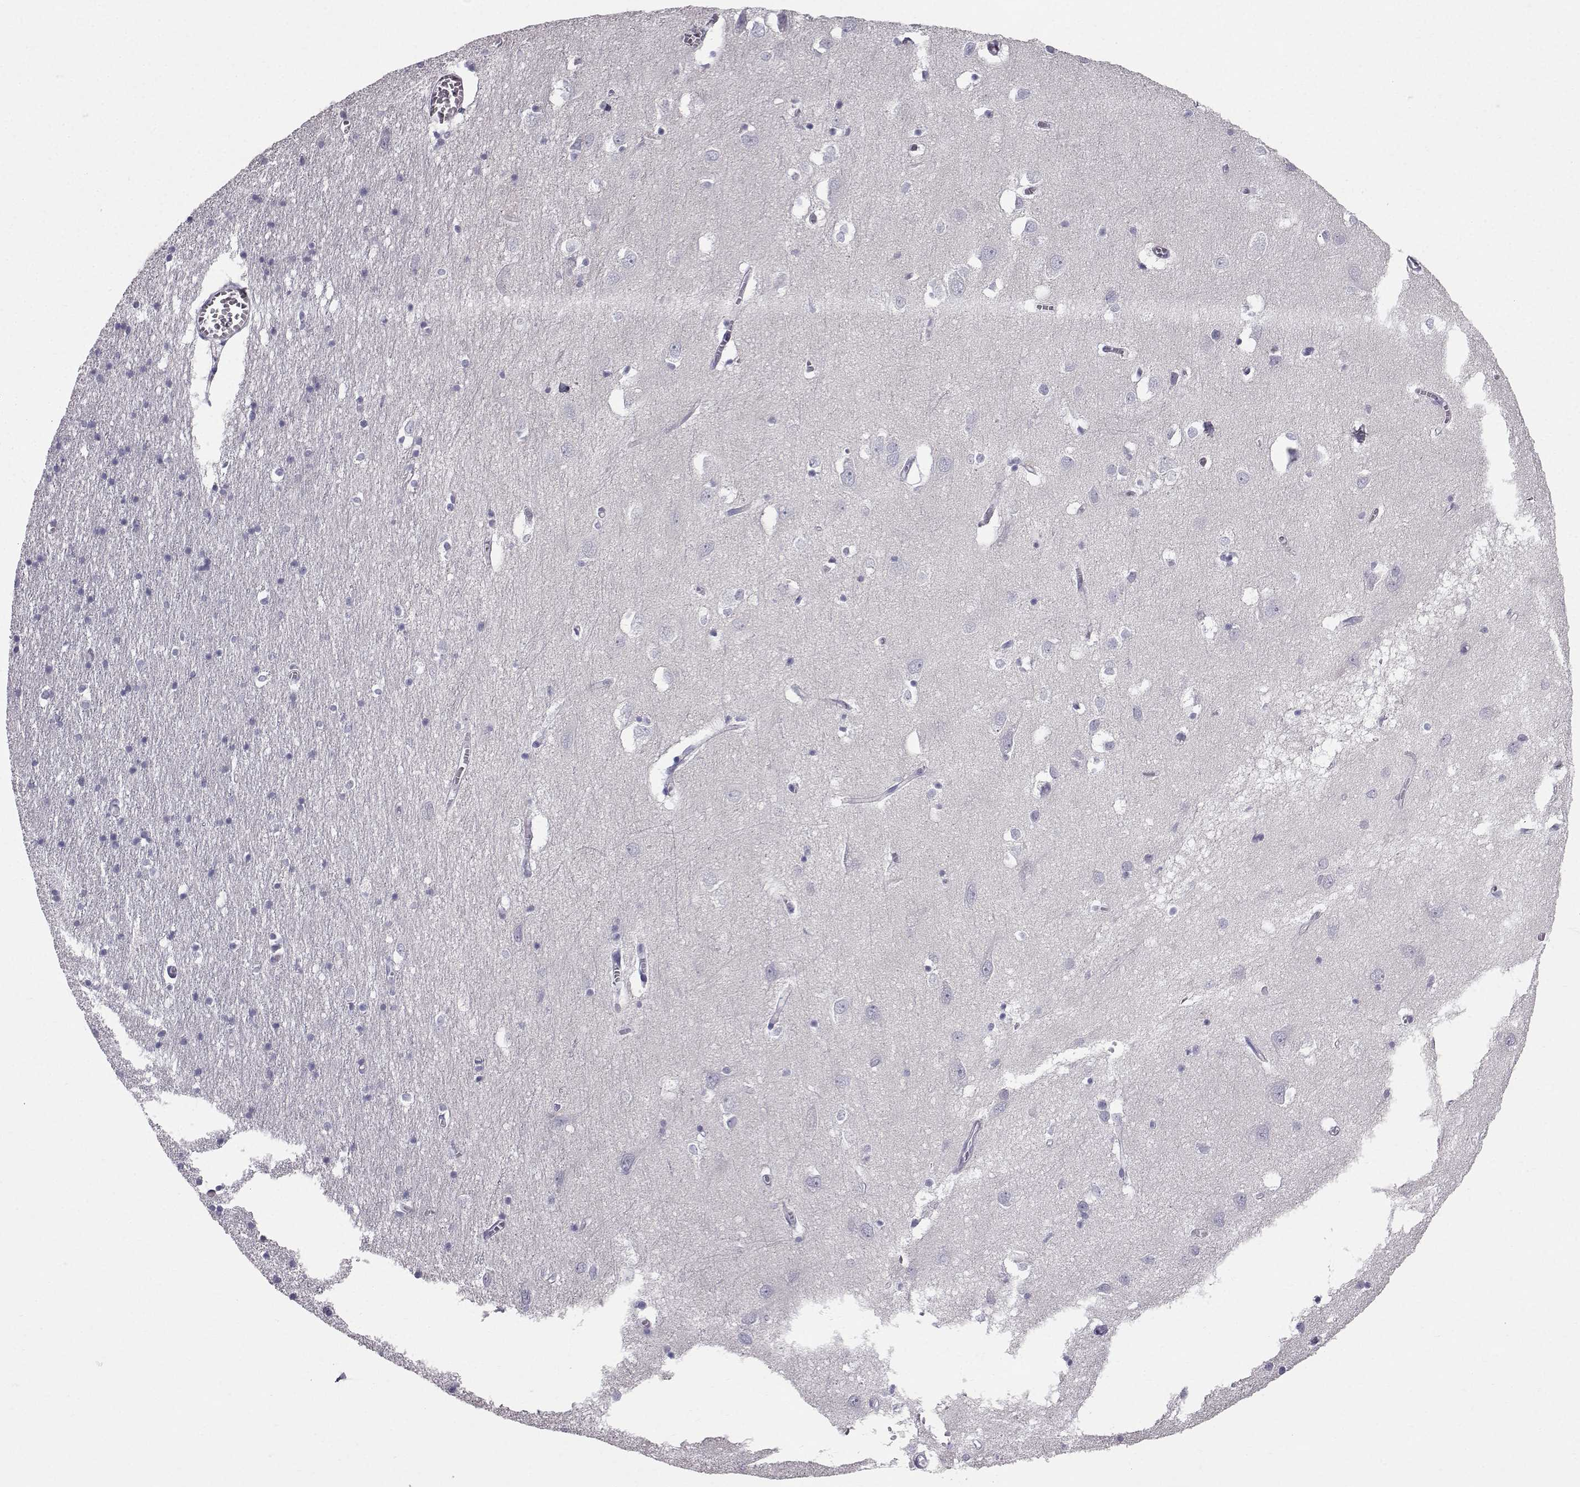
{"staining": {"intensity": "negative", "quantity": "none", "location": "none"}, "tissue": "cerebral cortex", "cell_type": "Endothelial cells", "image_type": "normal", "snomed": [{"axis": "morphology", "description": "Normal tissue, NOS"}, {"axis": "topography", "description": "Cerebral cortex"}], "caption": "An image of human cerebral cortex is negative for staining in endothelial cells. The staining was performed using DAB (3,3'-diaminobenzidine) to visualize the protein expression in brown, while the nuclei were stained in blue with hematoxylin (Magnification: 20x).", "gene": "CALCR", "patient": {"sex": "male", "age": 70}}